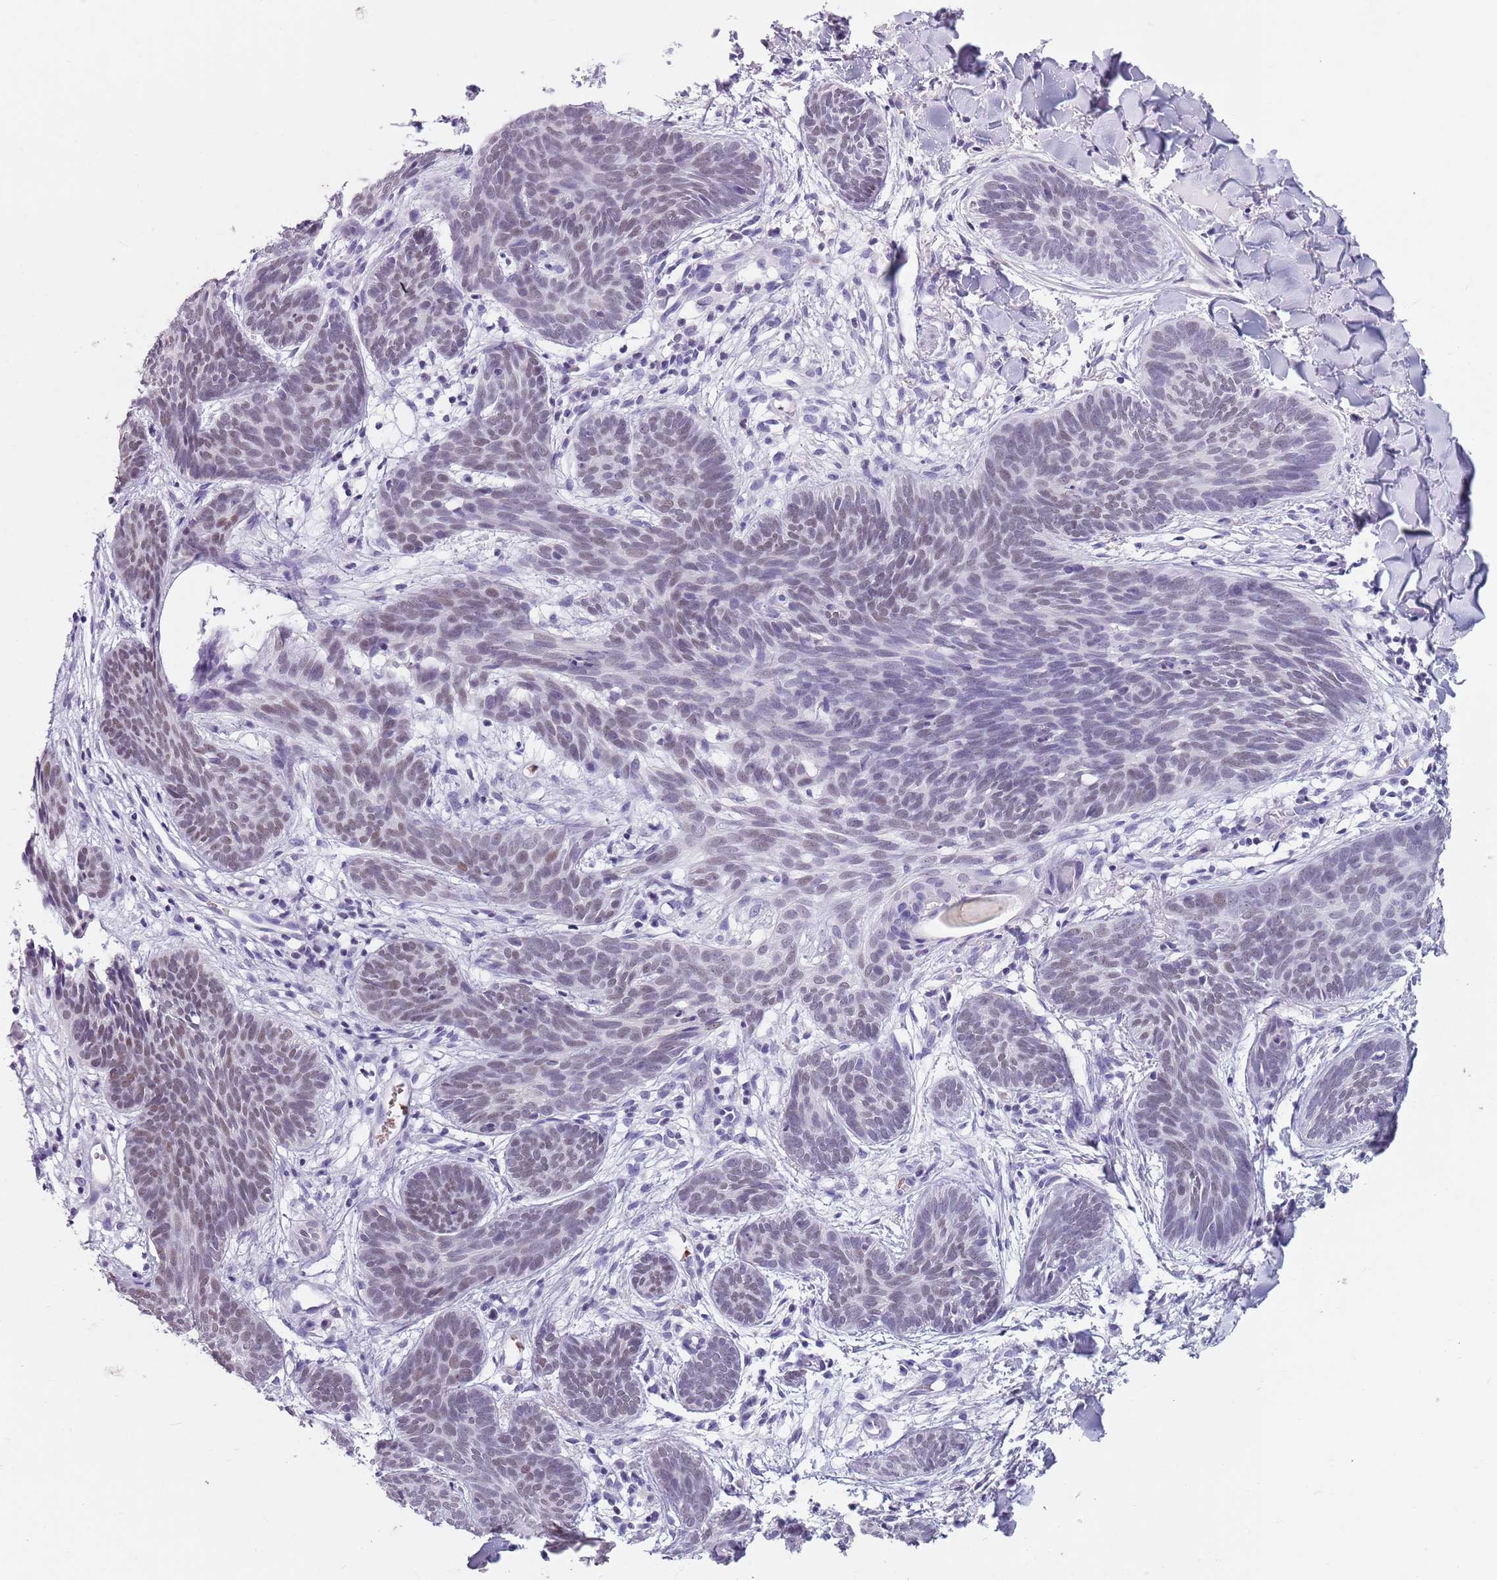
{"staining": {"intensity": "moderate", "quantity": "25%-75%", "location": "nuclear"}, "tissue": "skin cancer", "cell_type": "Tumor cells", "image_type": "cancer", "snomed": [{"axis": "morphology", "description": "Basal cell carcinoma"}, {"axis": "topography", "description": "Skin"}], "caption": "Basal cell carcinoma (skin) stained with DAB immunohistochemistry (IHC) demonstrates medium levels of moderate nuclear staining in approximately 25%-75% of tumor cells.", "gene": "SPESP1", "patient": {"sex": "female", "age": 81}}